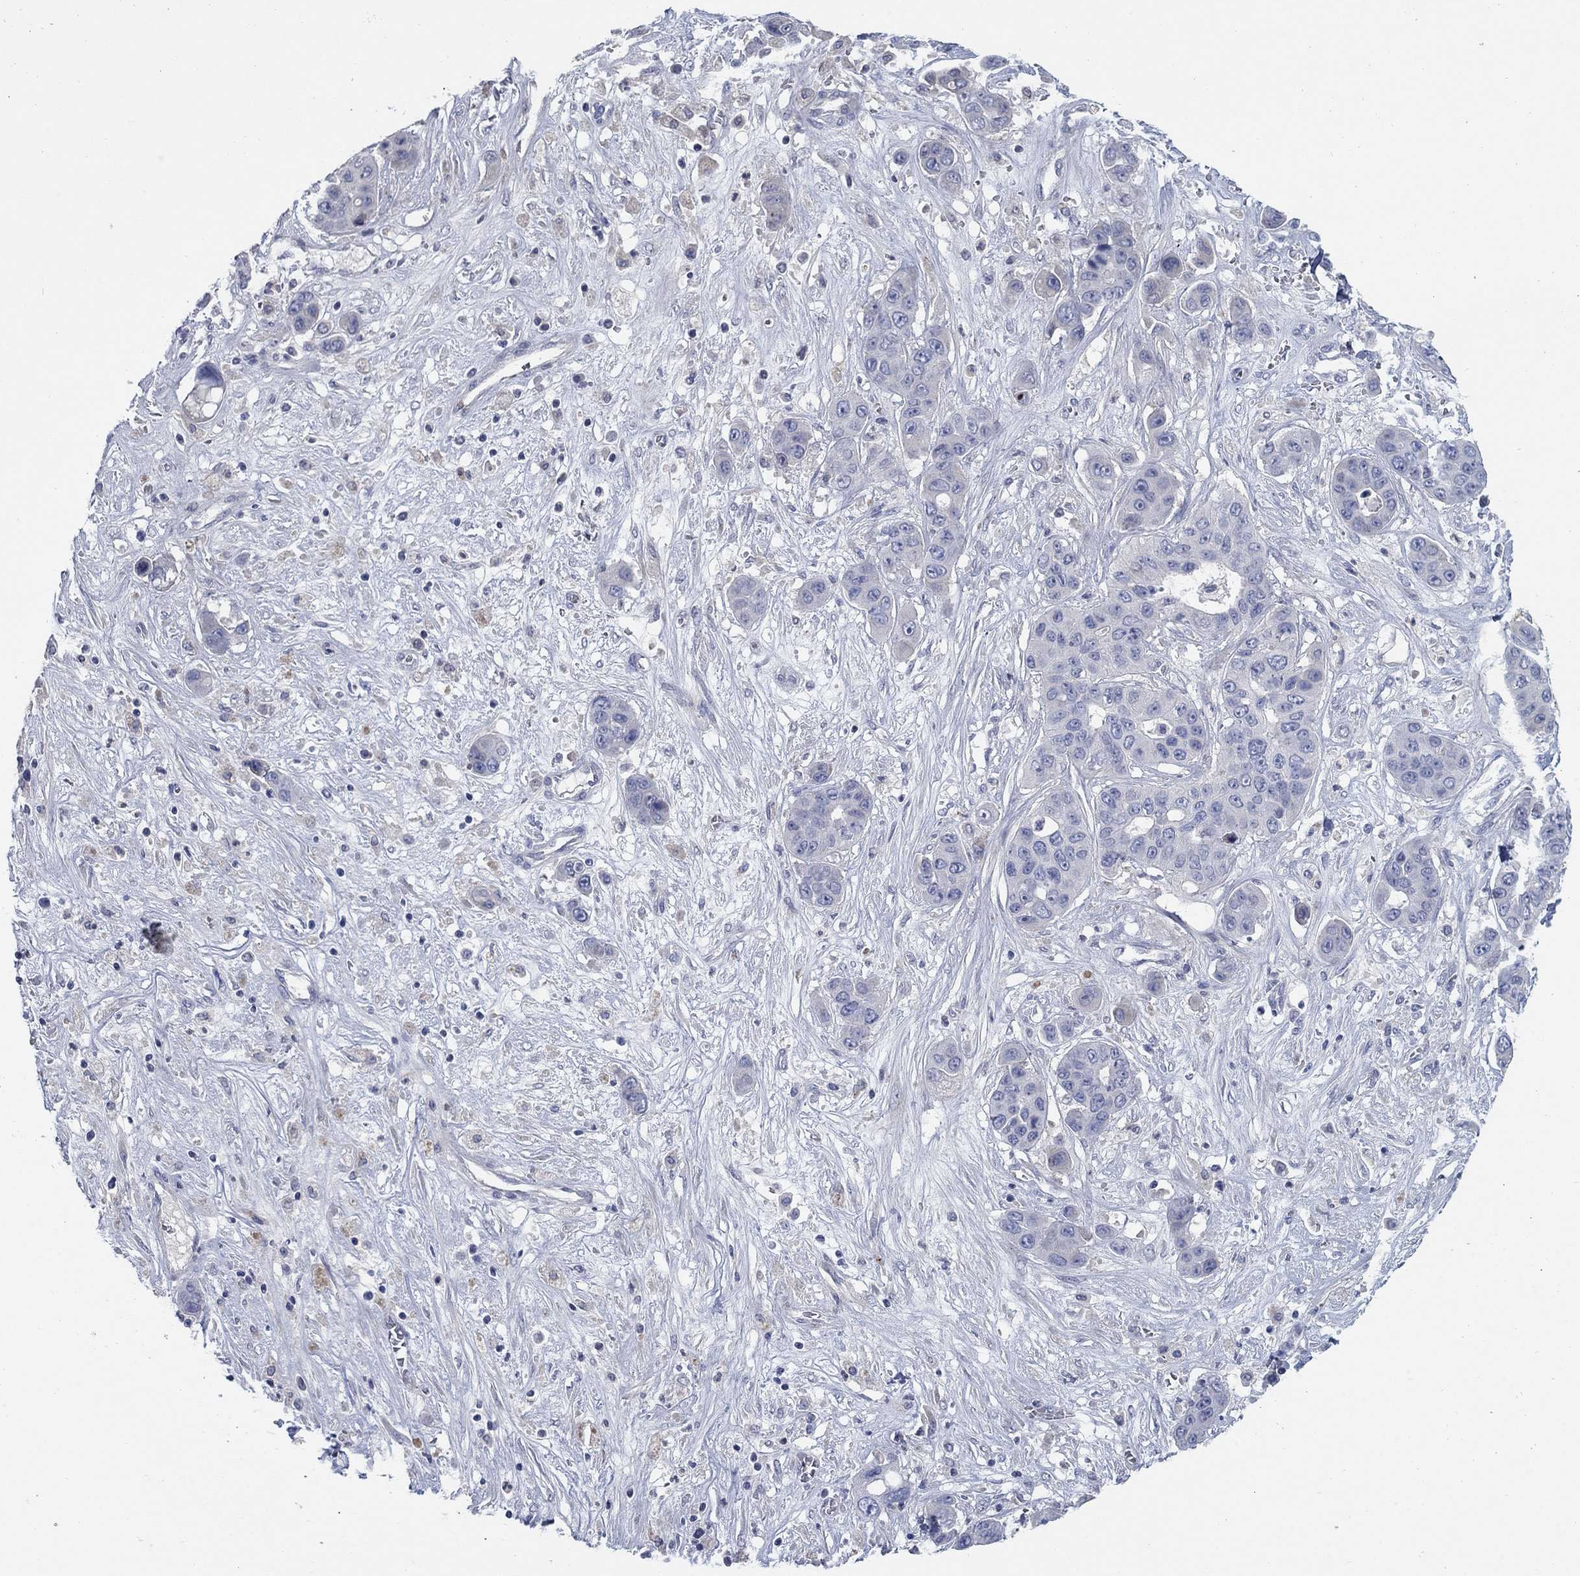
{"staining": {"intensity": "negative", "quantity": "none", "location": "none"}, "tissue": "liver cancer", "cell_type": "Tumor cells", "image_type": "cancer", "snomed": [{"axis": "morphology", "description": "Cholangiocarcinoma"}, {"axis": "topography", "description": "Liver"}], "caption": "Protein analysis of liver cancer (cholangiocarcinoma) demonstrates no significant expression in tumor cells. (Brightfield microscopy of DAB (3,3'-diaminobenzidine) immunohistochemistry at high magnification).", "gene": "TMEM249", "patient": {"sex": "female", "age": 52}}